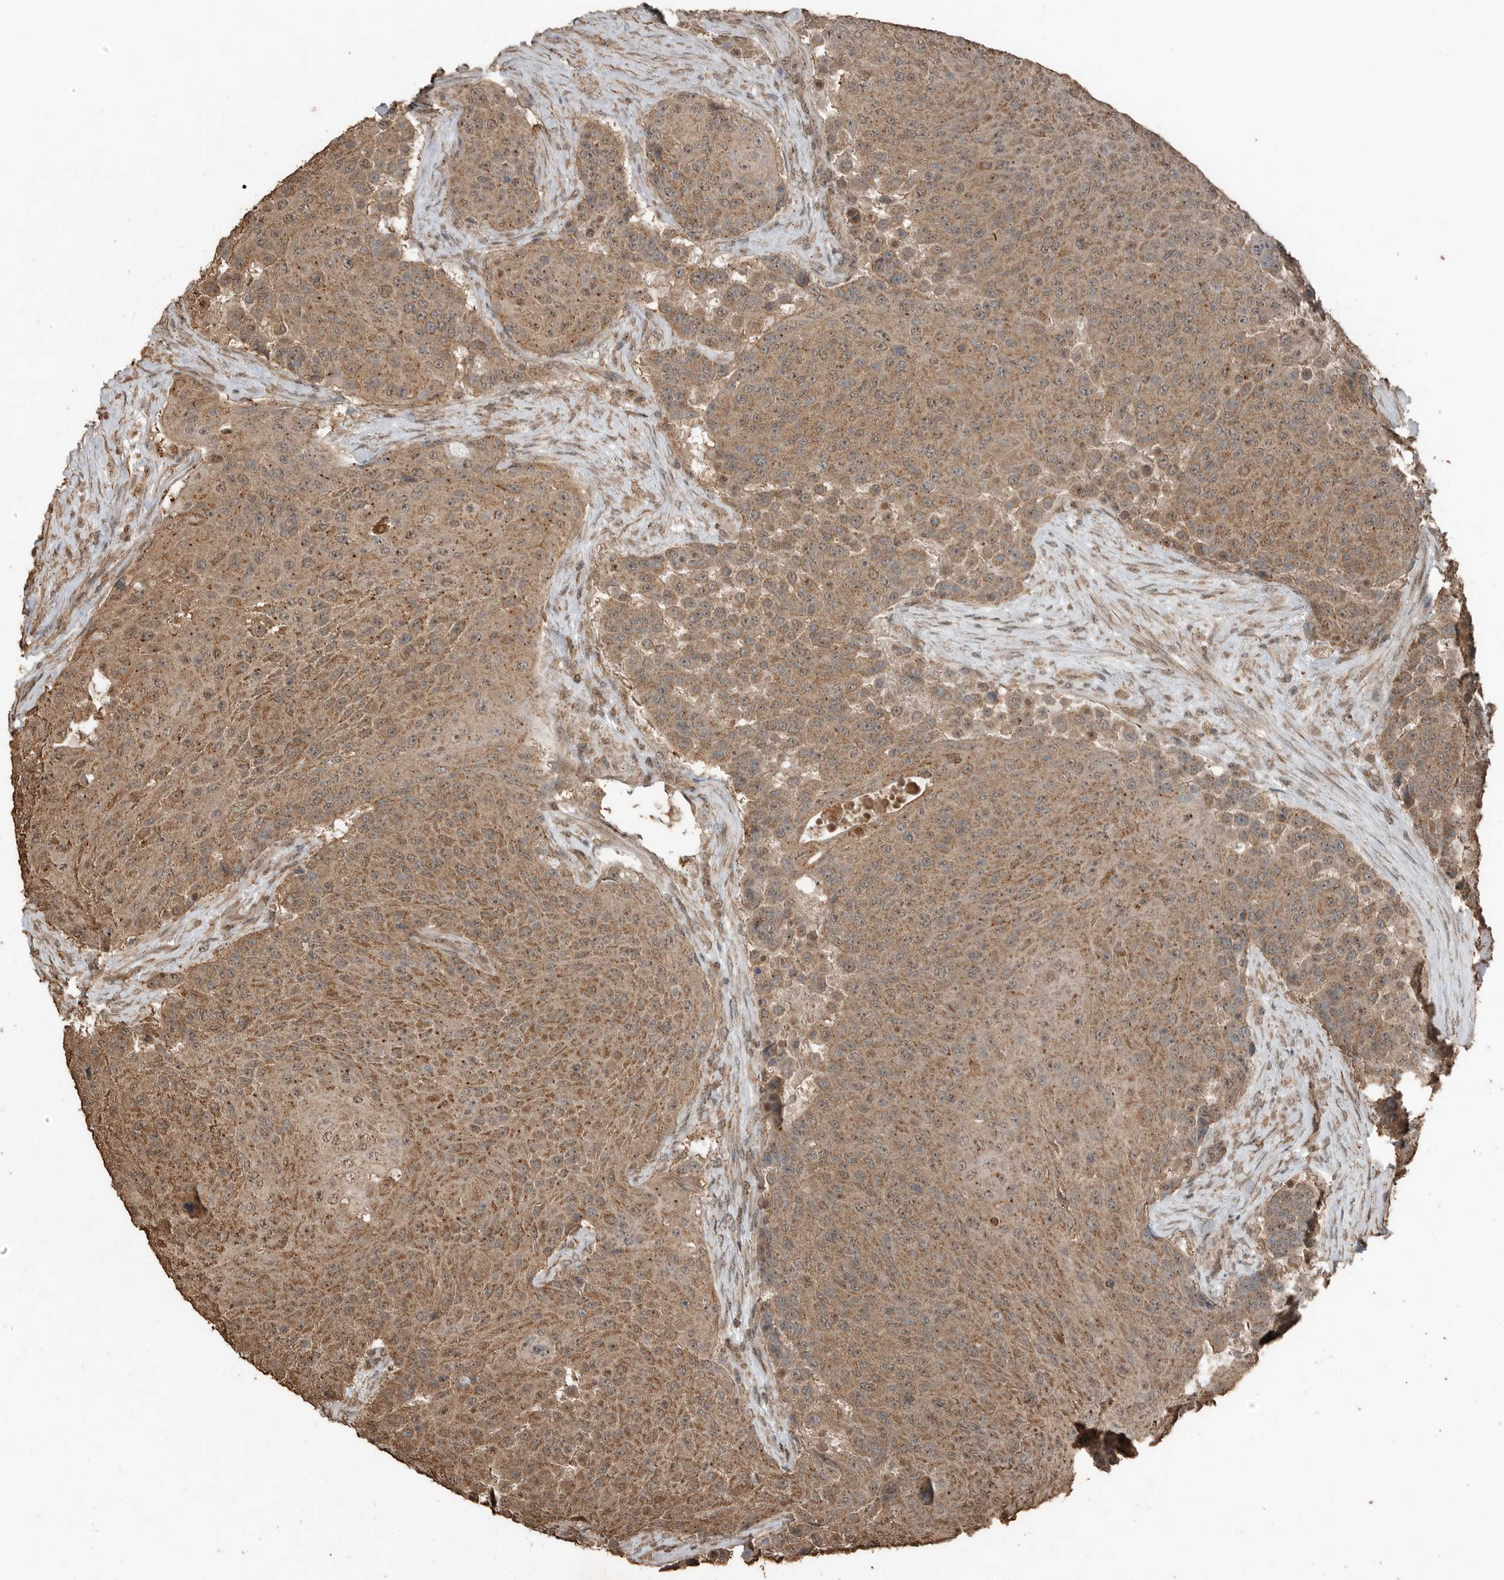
{"staining": {"intensity": "moderate", "quantity": ">75%", "location": "cytoplasmic/membranous"}, "tissue": "urothelial cancer", "cell_type": "Tumor cells", "image_type": "cancer", "snomed": [{"axis": "morphology", "description": "Urothelial carcinoma, High grade"}, {"axis": "topography", "description": "Urinary bladder"}], "caption": "The photomicrograph shows staining of high-grade urothelial carcinoma, revealing moderate cytoplasmic/membranous protein staining (brown color) within tumor cells. (Brightfield microscopy of DAB IHC at high magnification).", "gene": "BLZF1", "patient": {"sex": "female", "age": 63}}